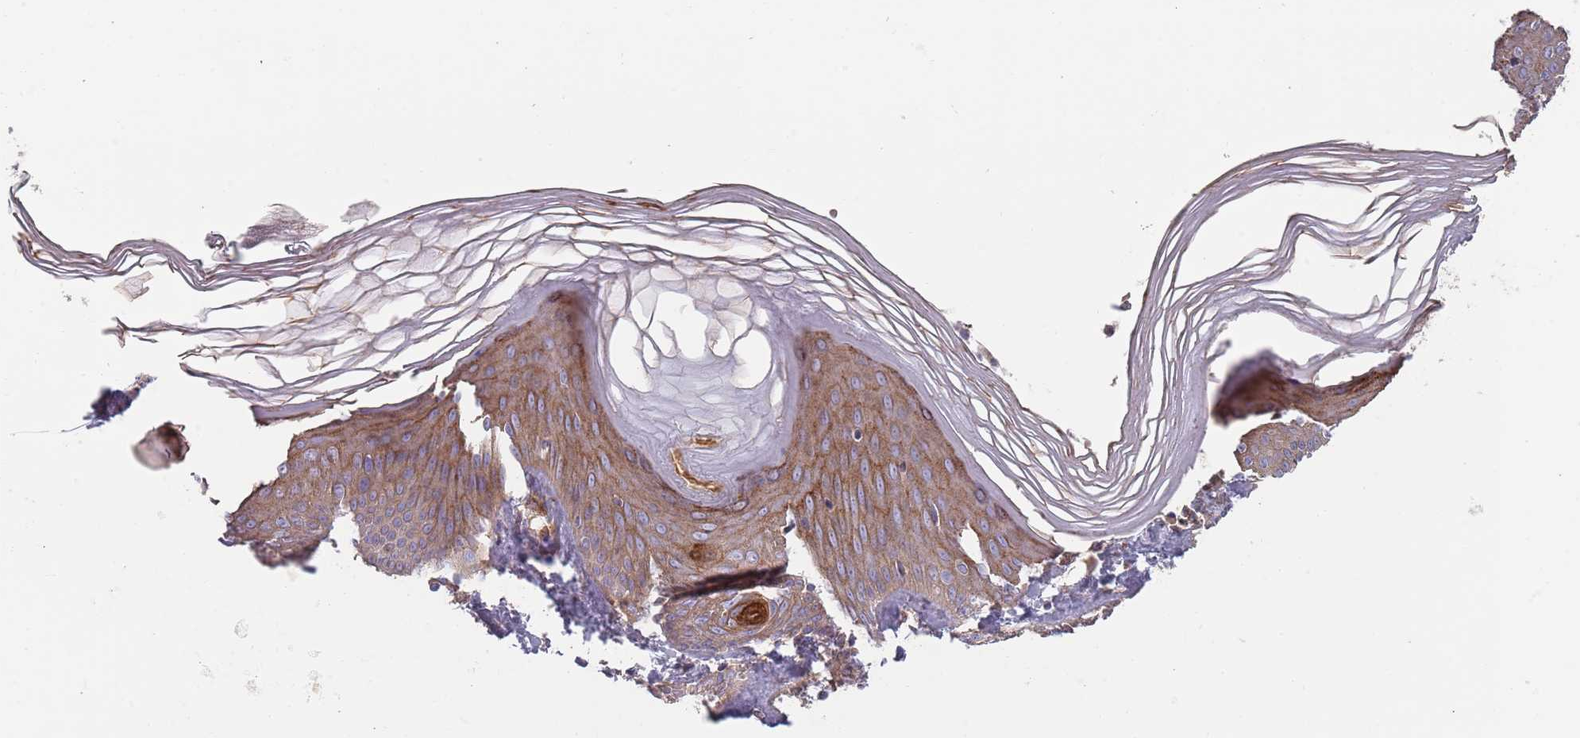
{"staining": {"intensity": "moderate", "quantity": ">75%", "location": "cytoplasmic/membranous"}, "tissue": "skin", "cell_type": "Epidermal cells", "image_type": "normal", "snomed": [{"axis": "morphology", "description": "Normal tissue, NOS"}, {"axis": "morphology", "description": "Inflammation, NOS"}, {"axis": "topography", "description": "Soft tissue"}, {"axis": "topography", "description": "Anal"}], "caption": "Immunohistochemistry (IHC) staining of normal skin, which shows medium levels of moderate cytoplasmic/membranous staining in about >75% of epidermal cells indicating moderate cytoplasmic/membranous protein staining. The staining was performed using DAB (3,3'-diaminobenzidine) (brown) for protein detection and nuclei were counterstained in hematoxylin (blue).", "gene": "APPL2", "patient": {"sex": "female", "age": 15}}